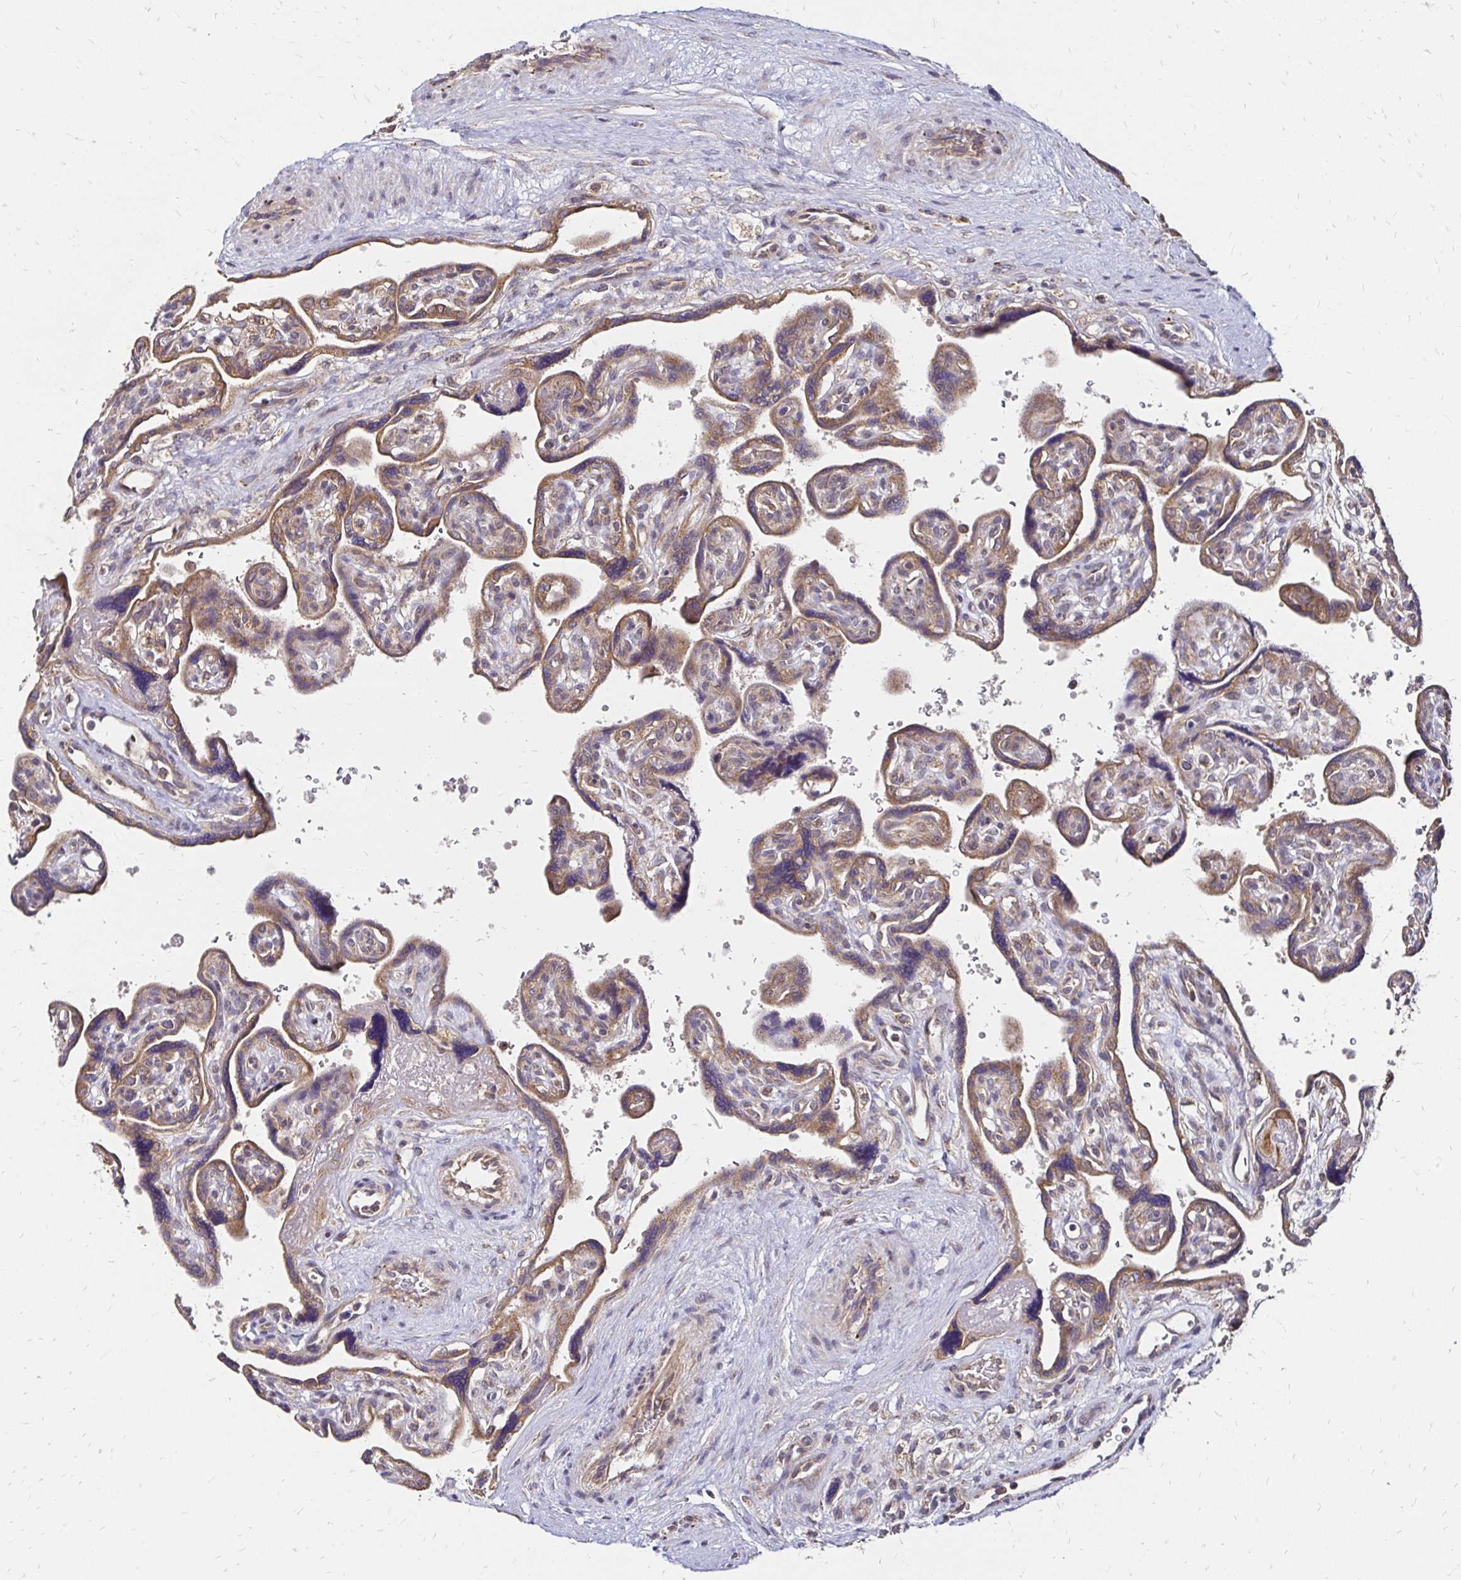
{"staining": {"intensity": "moderate", "quantity": ">75%", "location": "cytoplasmic/membranous"}, "tissue": "placenta", "cell_type": "Decidual cells", "image_type": "normal", "snomed": [{"axis": "morphology", "description": "Normal tissue, NOS"}, {"axis": "topography", "description": "Placenta"}], "caption": "Unremarkable placenta was stained to show a protein in brown. There is medium levels of moderate cytoplasmic/membranous expression in about >75% of decidual cells.", "gene": "ZW10", "patient": {"sex": "female", "age": 39}}